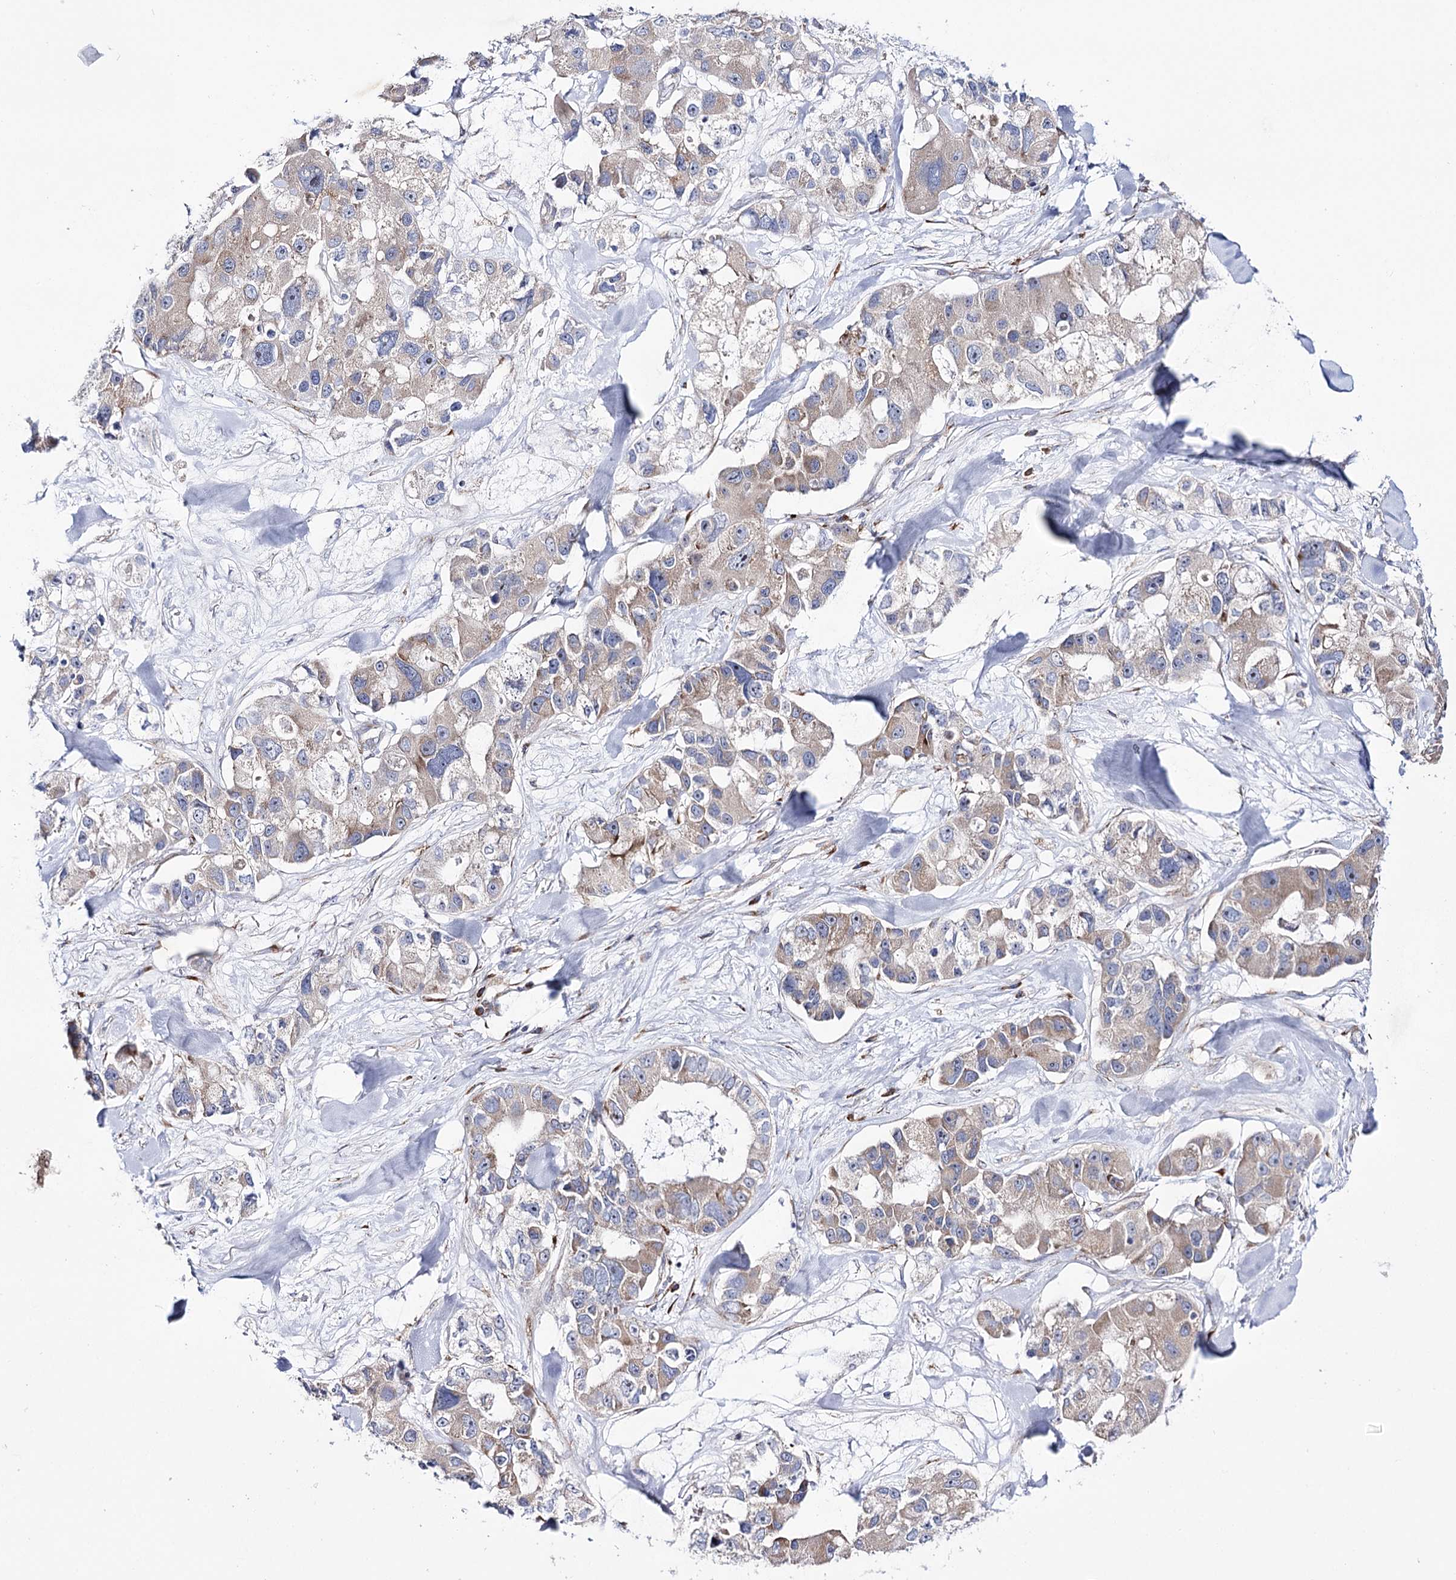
{"staining": {"intensity": "weak", "quantity": "25%-75%", "location": "cytoplasmic/membranous"}, "tissue": "lung cancer", "cell_type": "Tumor cells", "image_type": "cancer", "snomed": [{"axis": "morphology", "description": "Adenocarcinoma, NOS"}, {"axis": "topography", "description": "Lung"}], "caption": "There is low levels of weak cytoplasmic/membranous positivity in tumor cells of lung cancer (adenocarcinoma), as demonstrated by immunohistochemical staining (brown color).", "gene": "METTL5", "patient": {"sex": "female", "age": 54}}